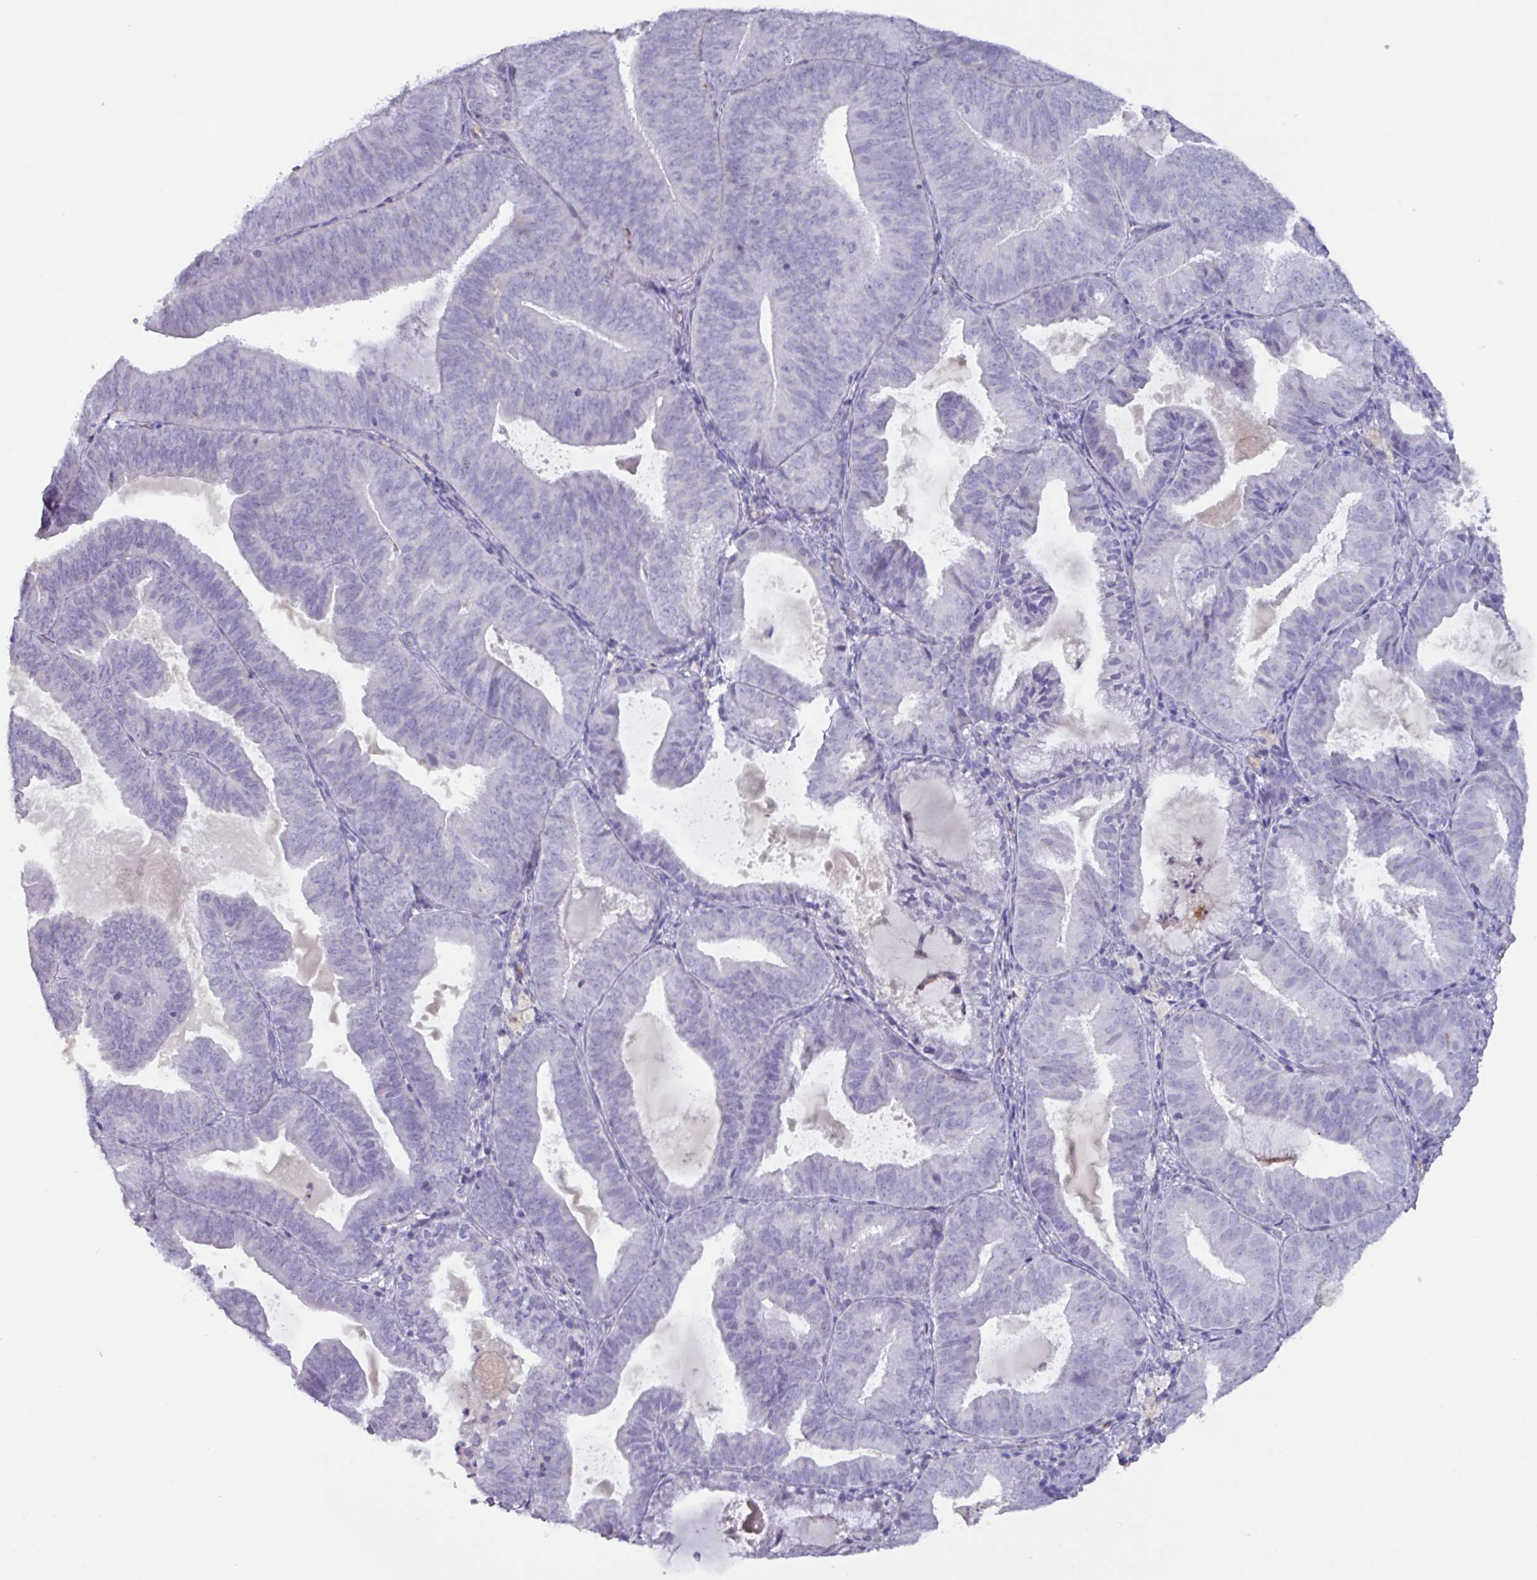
{"staining": {"intensity": "negative", "quantity": "none", "location": "none"}, "tissue": "endometrial cancer", "cell_type": "Tumor cells", "image_type": "cancer", "snomed": [{"axis": "morphology", "description": "Adenocarcinoma, NOS"}, {"axis": "topography", "description": "Endometrium"}], "caption": "Image shows no protein expression in tumor cells of endometrial cancer (adenocarcinoma) tissue.", "gene": "OR2T10", "patient": {"sex": "female", "age": 80}}